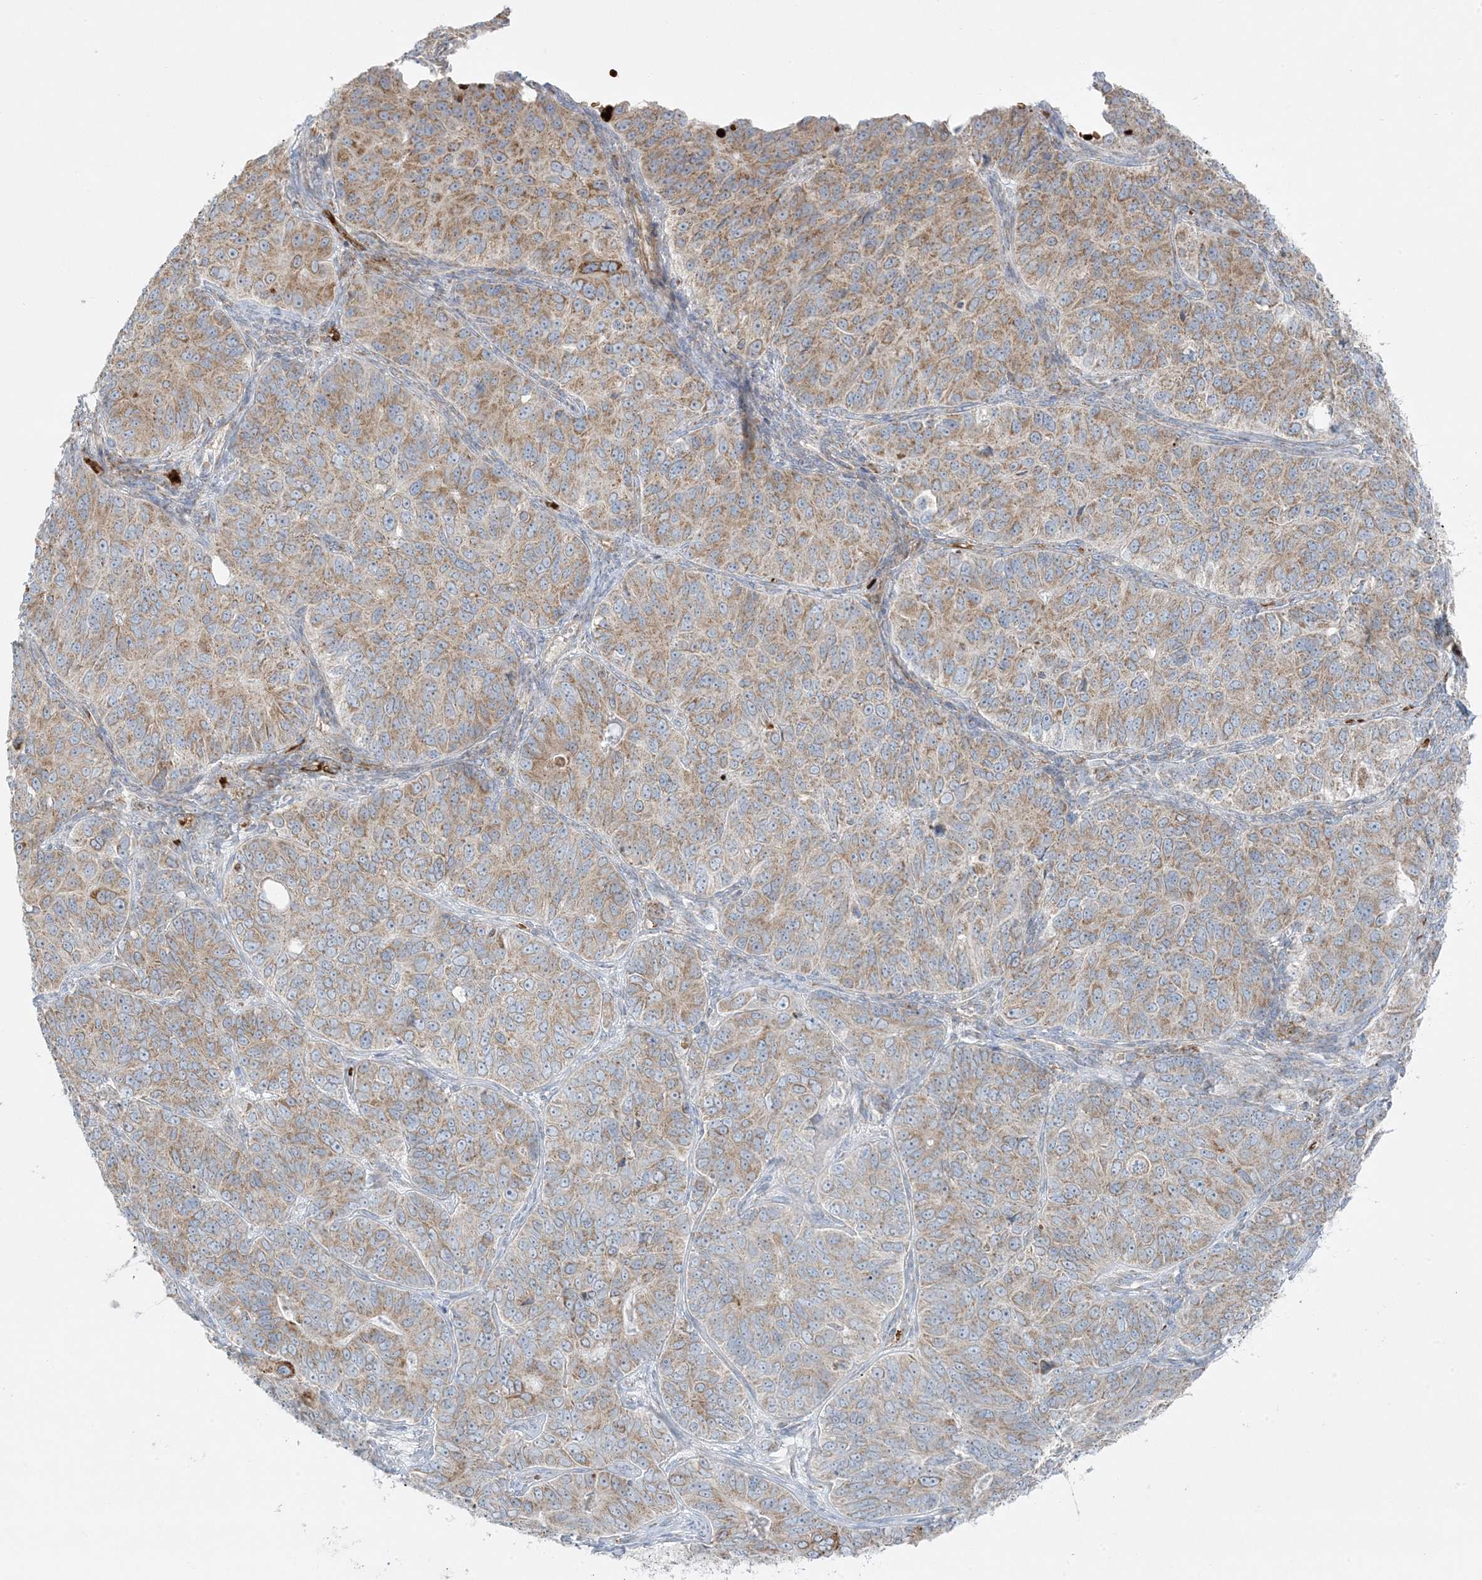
{"staining": {"intensity": "moderate", "quantity": ">75%", "location": "cytoplasmic/membranous"}, "tissue": "ovarian cancer", "cell_type": "Tumor cells", "image_type": "cancer", "snomed": [{"axis": "morphology", "description": "Carcinoma, endometroid"}, {"axis": "topography", "description": "Ovary"}], "caption": "A brown stain labels moderate cytoplasmic/membranous expression of a protein in human endometroid carcinoma (ovarian) tumor cells.", "gene": "PIK3R4", "patient": {"sex": "female", "age": 51}}